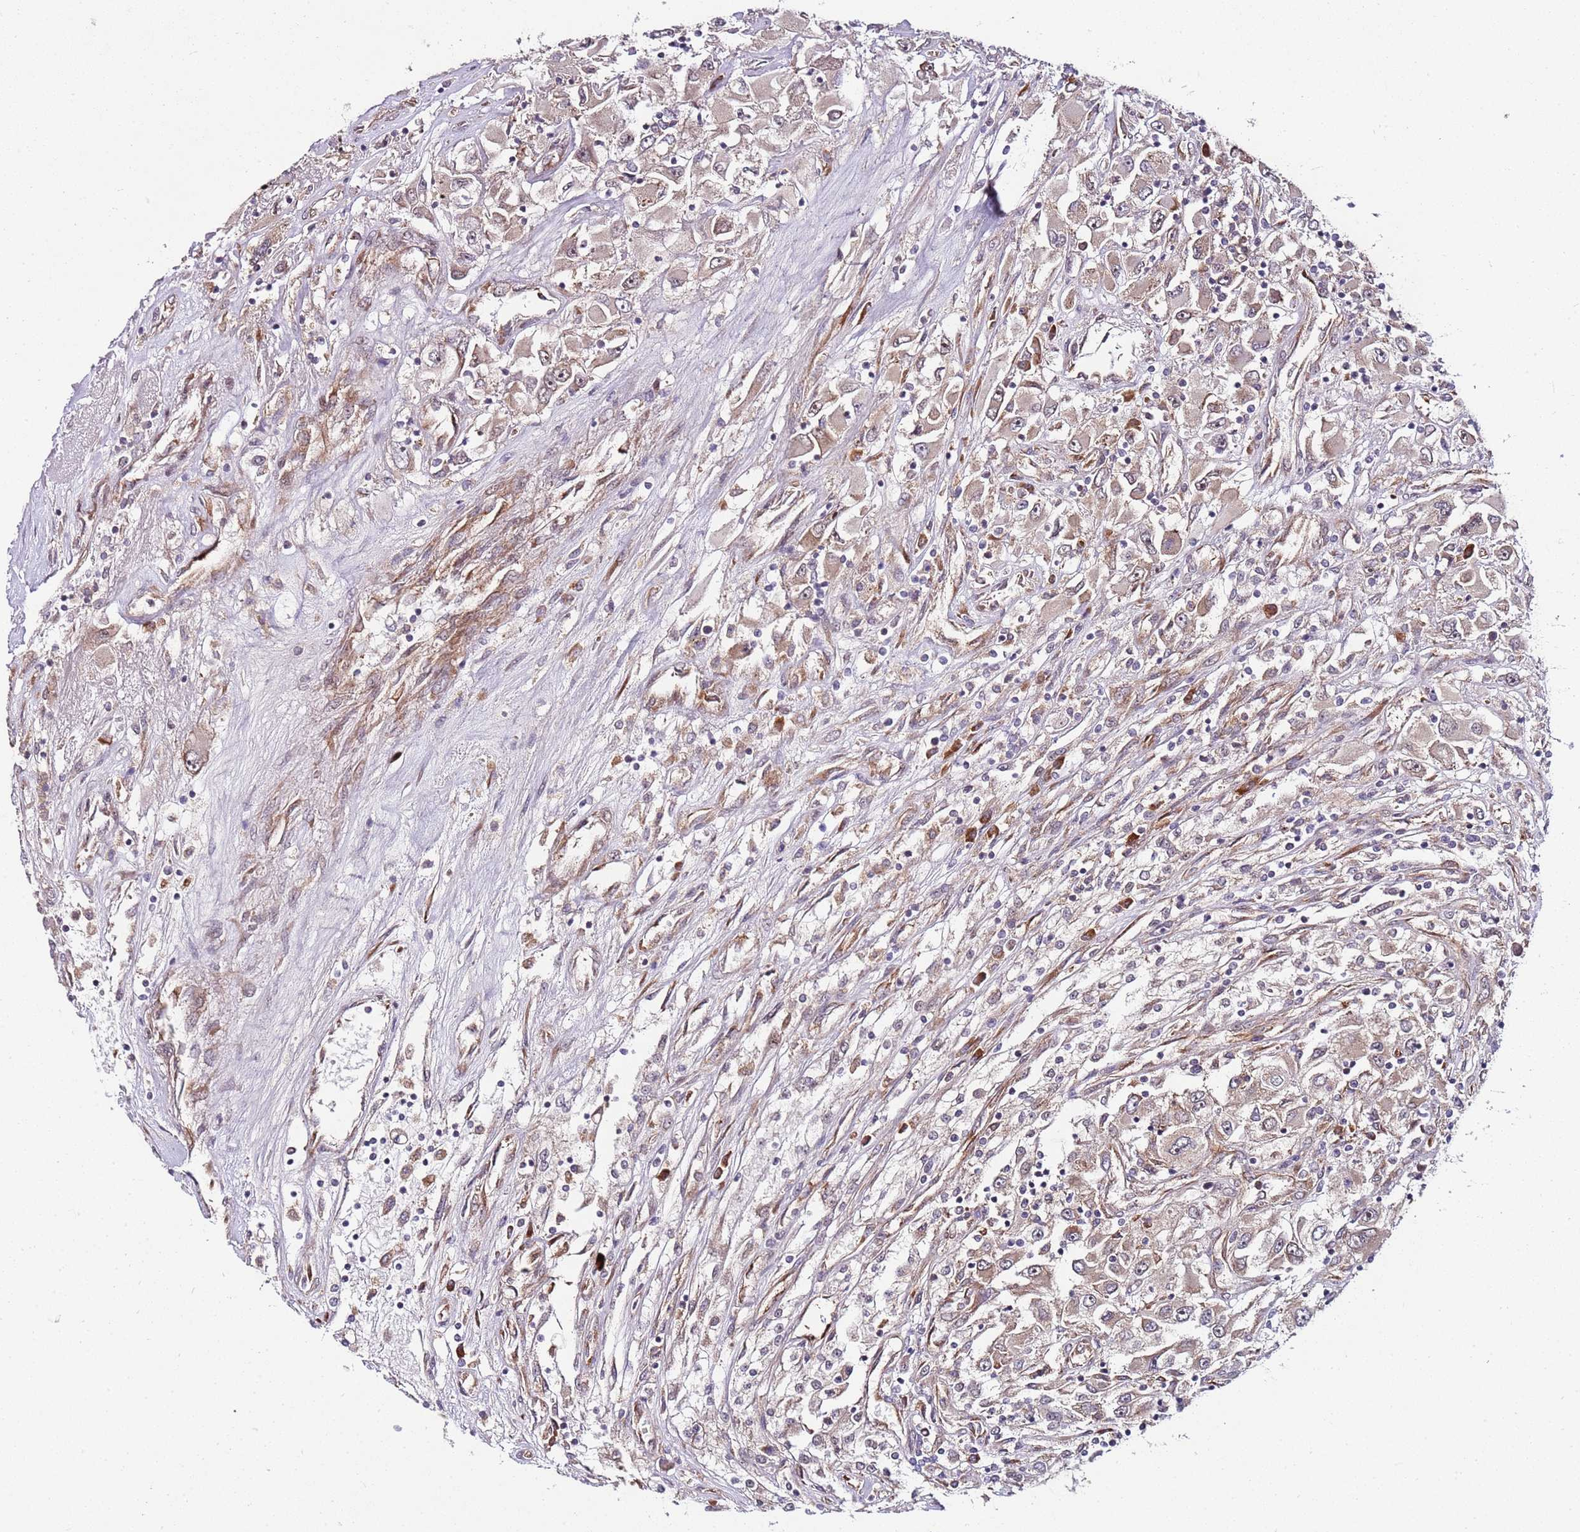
{"staining": {"intensity": "weak", "quantity": "<25%", "location": "cytoplasmic/membranous"}, "tissue": "renal cancer", "cell_type": "Tumor cells", "image_type": "cancer", "snomed": [{"axis": "morphology", "description": "Adenocarcinoma, NOS"}, {"axis": "topography", "description": "Kidney"}], "caption": "This is an immunohistochemistry (IHC) micrograph of human renal cancer (adenocarcinoma). There is no positivity in tumor cells.", "gene": "FBXL22", "patient": {"sex": "female", "age": 52}}